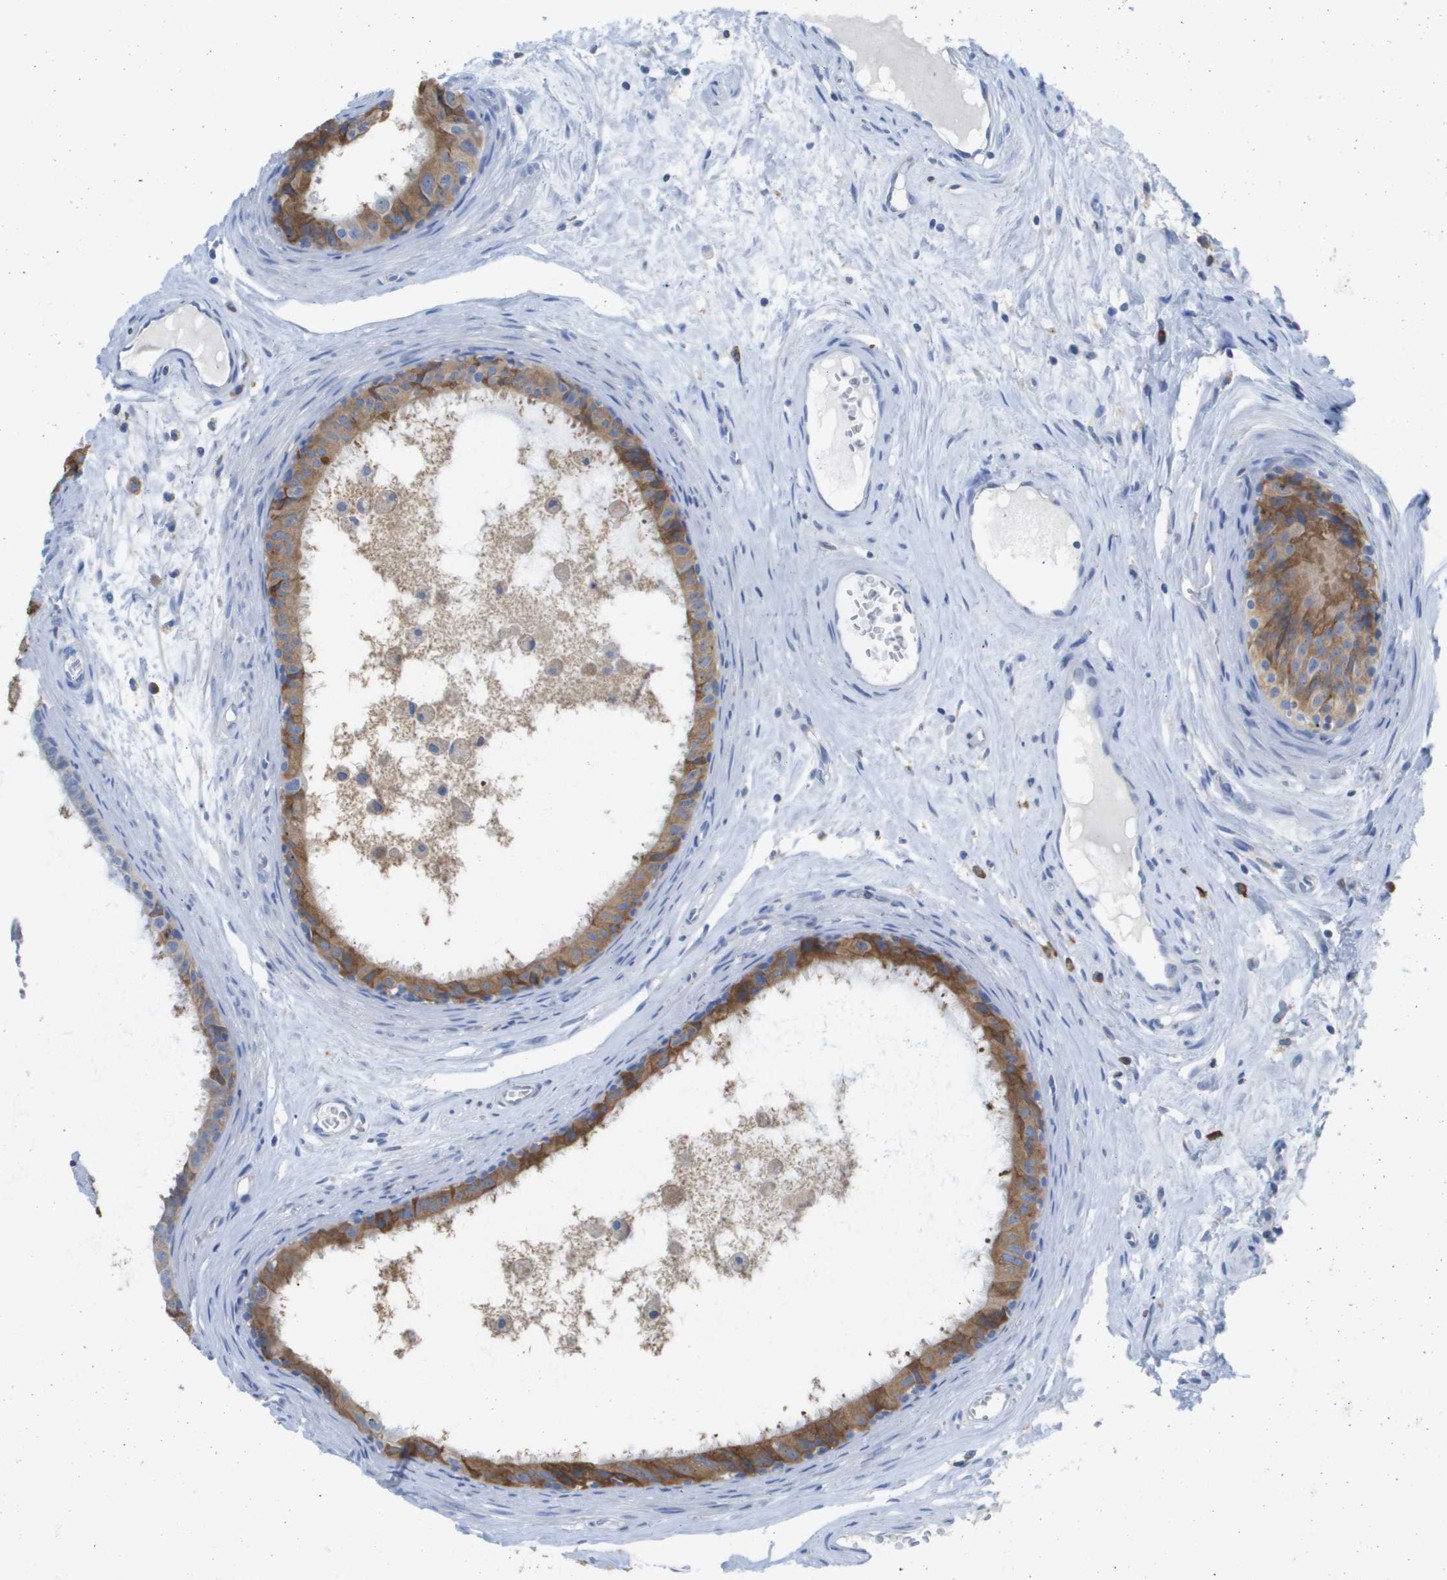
{"staining": {"intensity": "moderate", "quantity": ">75%", "location": "cytoplasmic/membranous"}, "tissue": "epididymis", "cell_type": "Glandular cells", "image_type": "normal", "snomed": [{"axis": "morphology", "description": "Normal tissue, NOS"}, {"axis": "morphology", "description": "Inflammation, NOS"}, {"axis": "topography", "description": "Epididymis"}], "caption": "Epididymis was stained to show a protein in brown. There is medium levels of moderate cytoplasmic/membranous expression in approximately >75% of glandular cells.", "gene": "SDR42E1", "patient": {"sex": "male", "age": 85}}